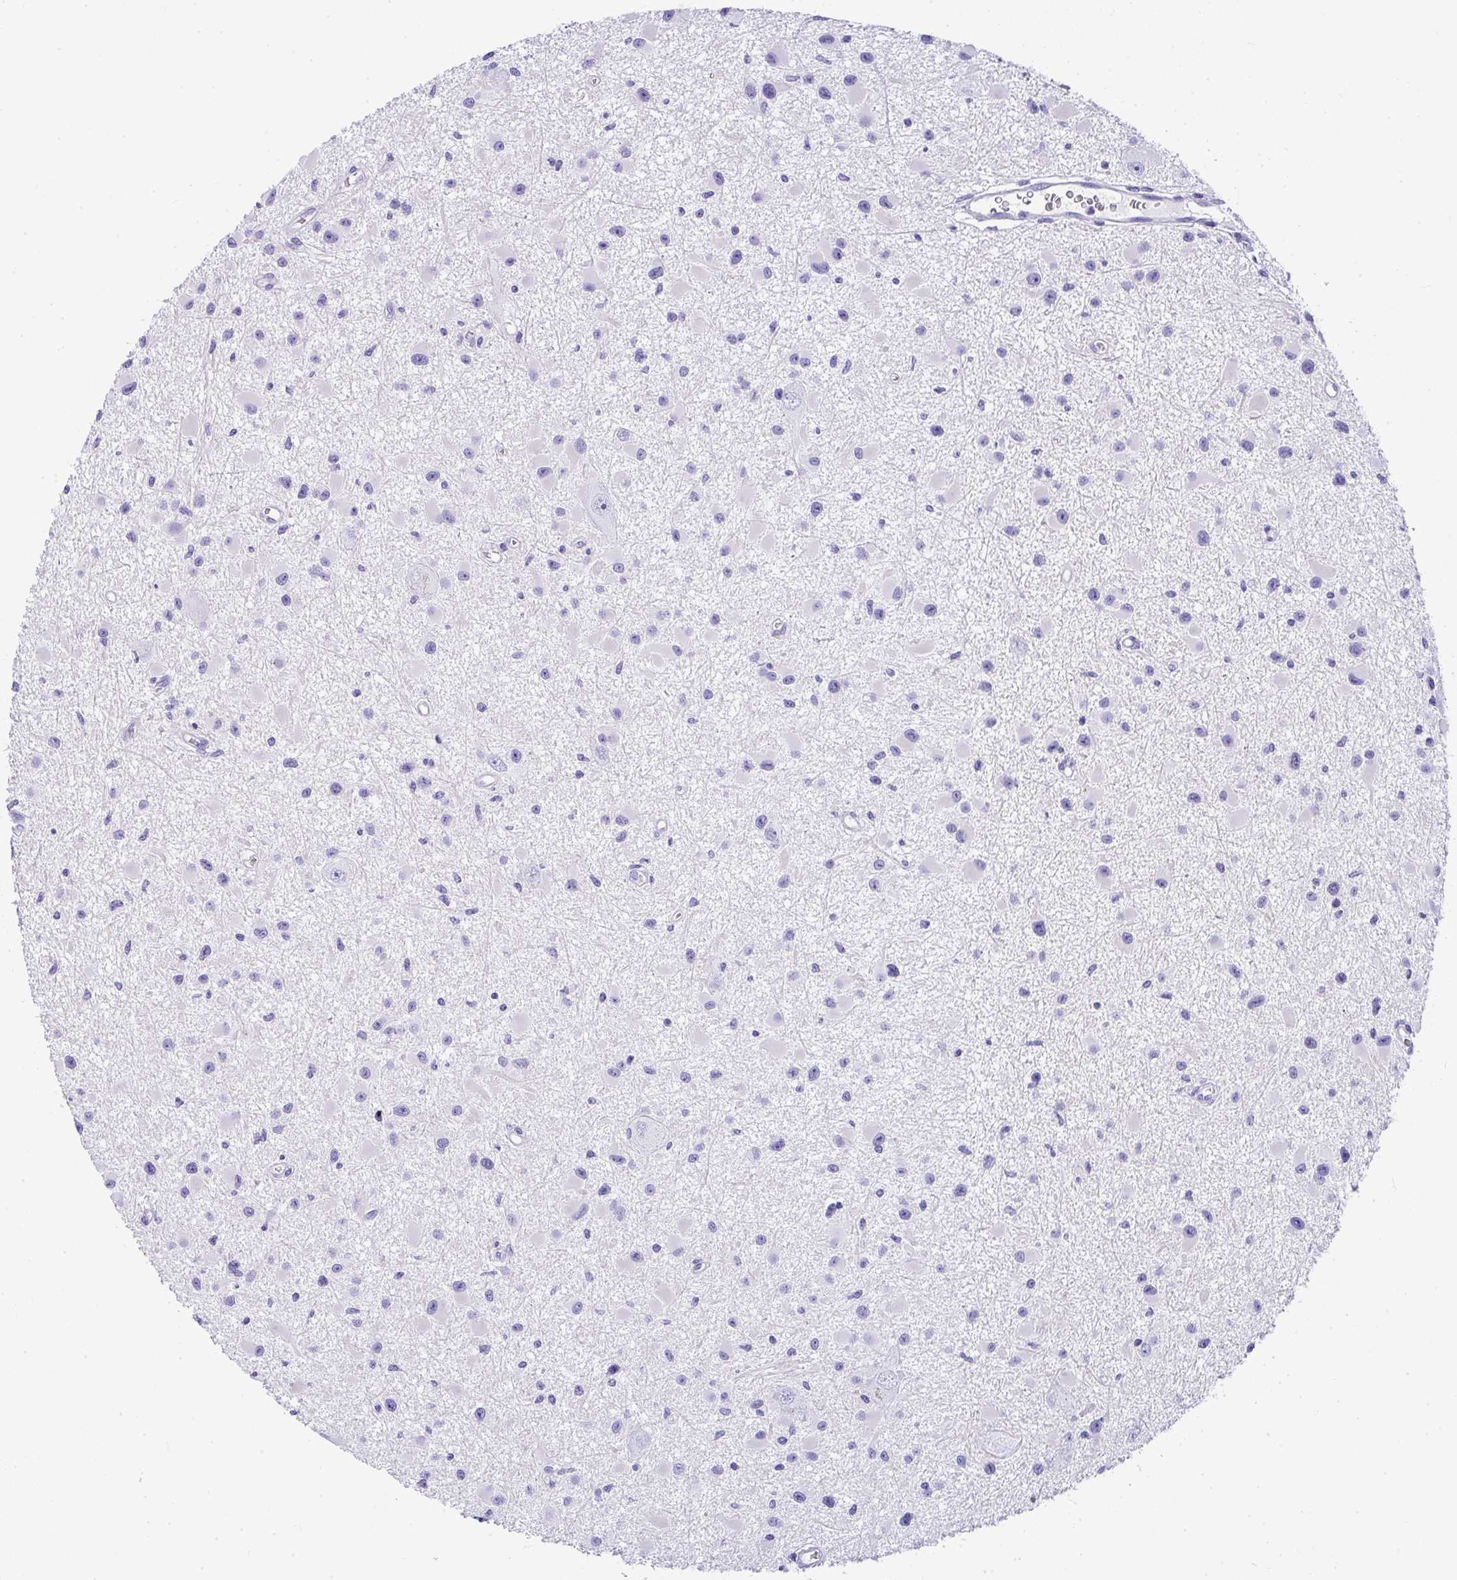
{"staining": {"intensity": "negative", "quantity": "none", "location": "none"}, "tissue": "glioma", "cell_type": "Tumor cells", "image_type": "cancer", "snomed": [{"axis": "morphology", "description": "Glioma, malignant, High grade"}, {"axis": "topography", "description": "Brain"}], "caption": "A photomicrograph of glioma stained for a protein exhibits no brown staining in tumor cells.", "gene": "AVIL", "patient": {"sex": "male", "age": 54}}